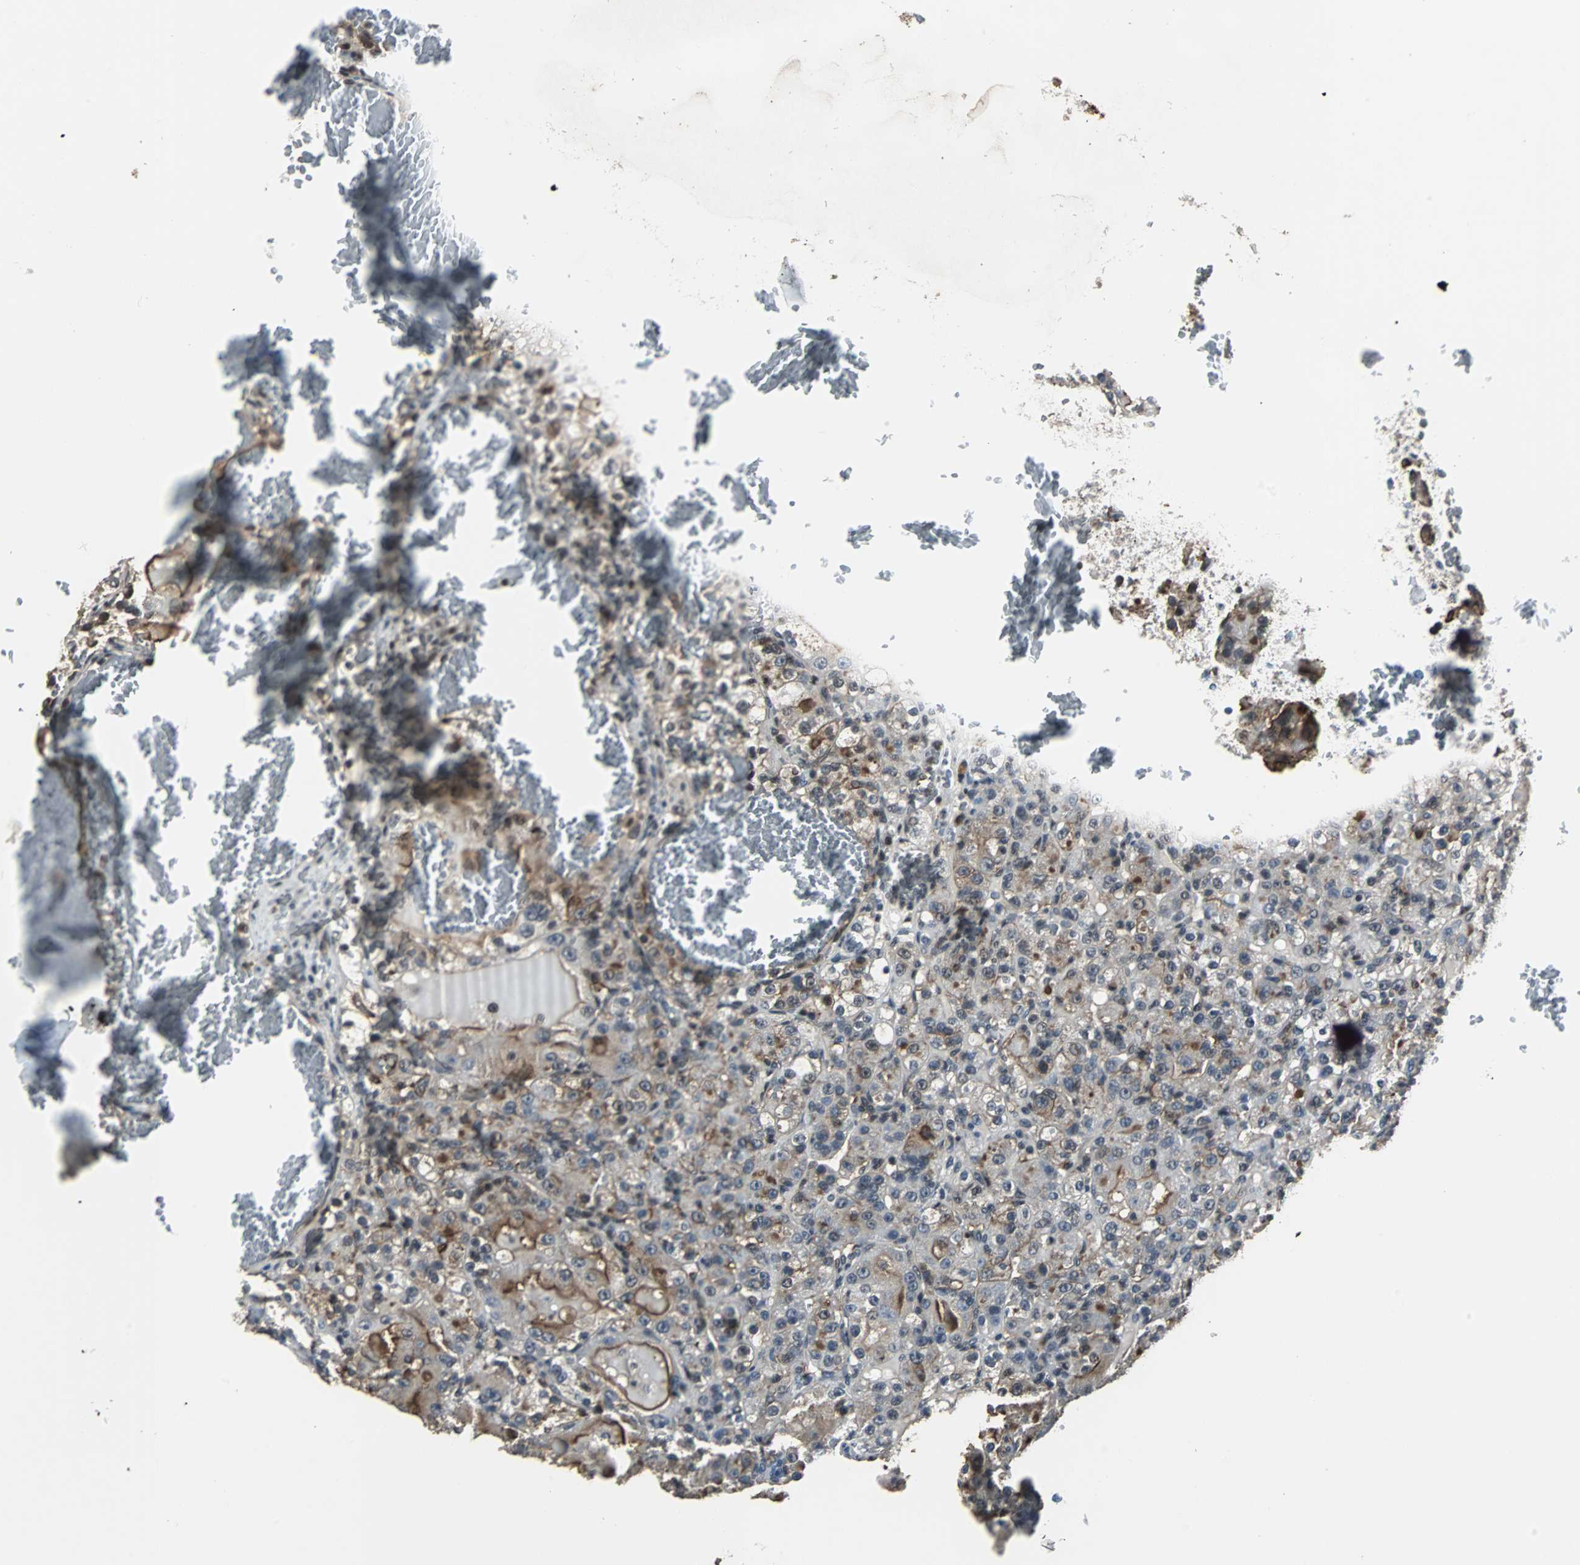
{"staining": {"intensity": "moderate", "quantity": "25%-75%", "location": "cytoplasmic/membranous"}, "tissue": "renal cancer", "cell_type": "Tumor cells", "image_type": "cancer", "snomed": [{"axis": "morphology", "description": "Normal tissue, NOS"}, {"axis": "morphology", "description": "Adenocarcinoma, NOS"}, {"axis": "topography", "description": "Kidney"}], "caption": "About 25%-75% of tumor cells in renal cancer (adenocarcinoma) exhibit moderate cytoplasmic/membranous protein staining as visualized by brown immunohistochemical staining.", "gene": "MKX", "patient": {"sex": "male", "age": 61}}